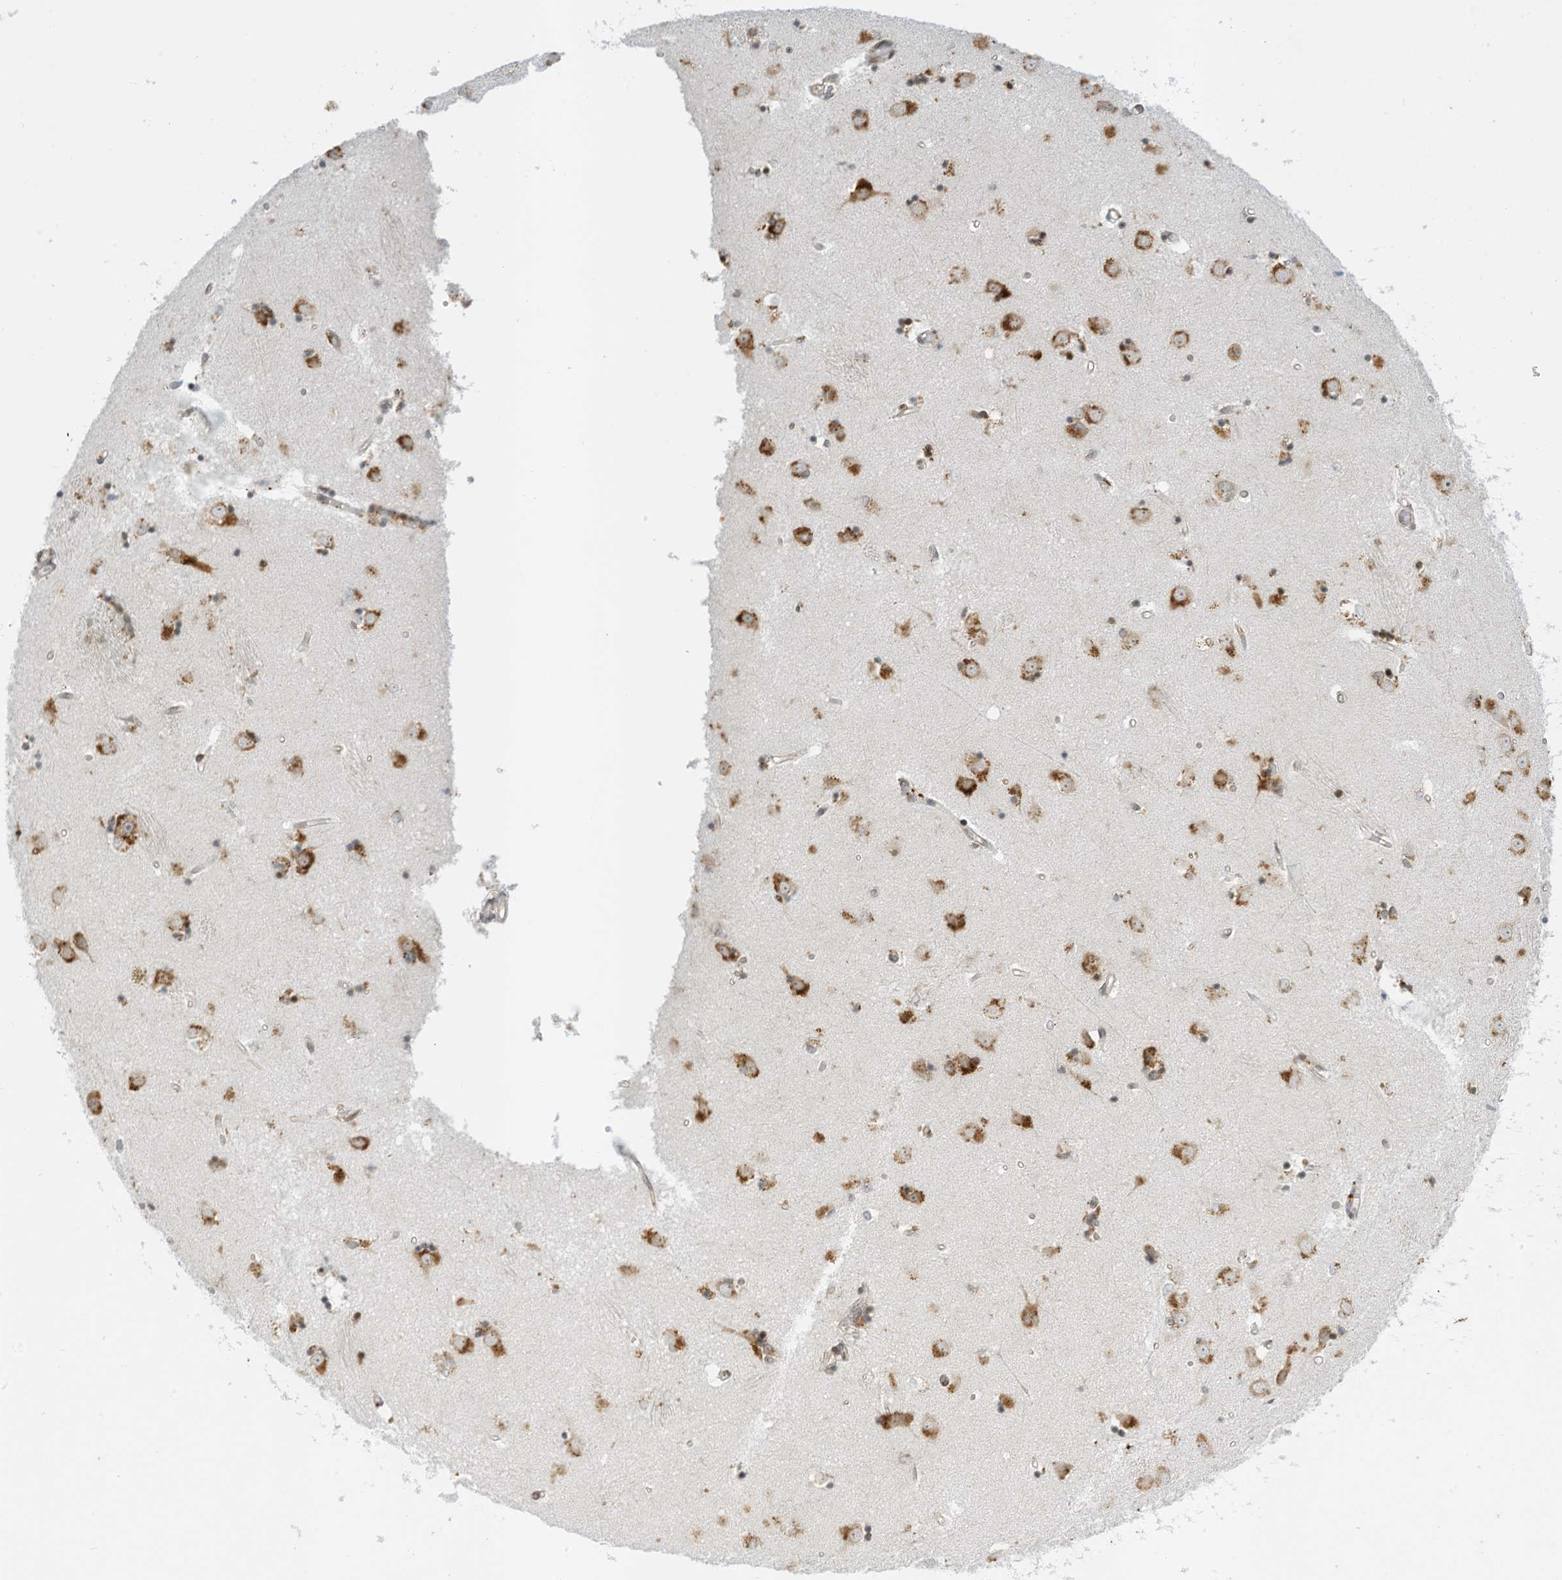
{"staining": {"intensity": "moderate", "quantity": "<25%", "location": "cytoplasmic/membranous"}, "tissue": "caudate", "cell_type": "Glial cells", "image_type": "normal", "snomed": [{"axis": "morphology", "description": "Normal tissue, NOS"}, {"axis": "topography", "description": "Lateral ventricle wall"}], "caption": "Protein expression by immunohistochemistry (IHC) displays moderate cytoplasmic/membranous expression in about <25% of glial cells in normal caudate.", "gene": "EDF1", "patient": {"sex": "male", "age": 45}}